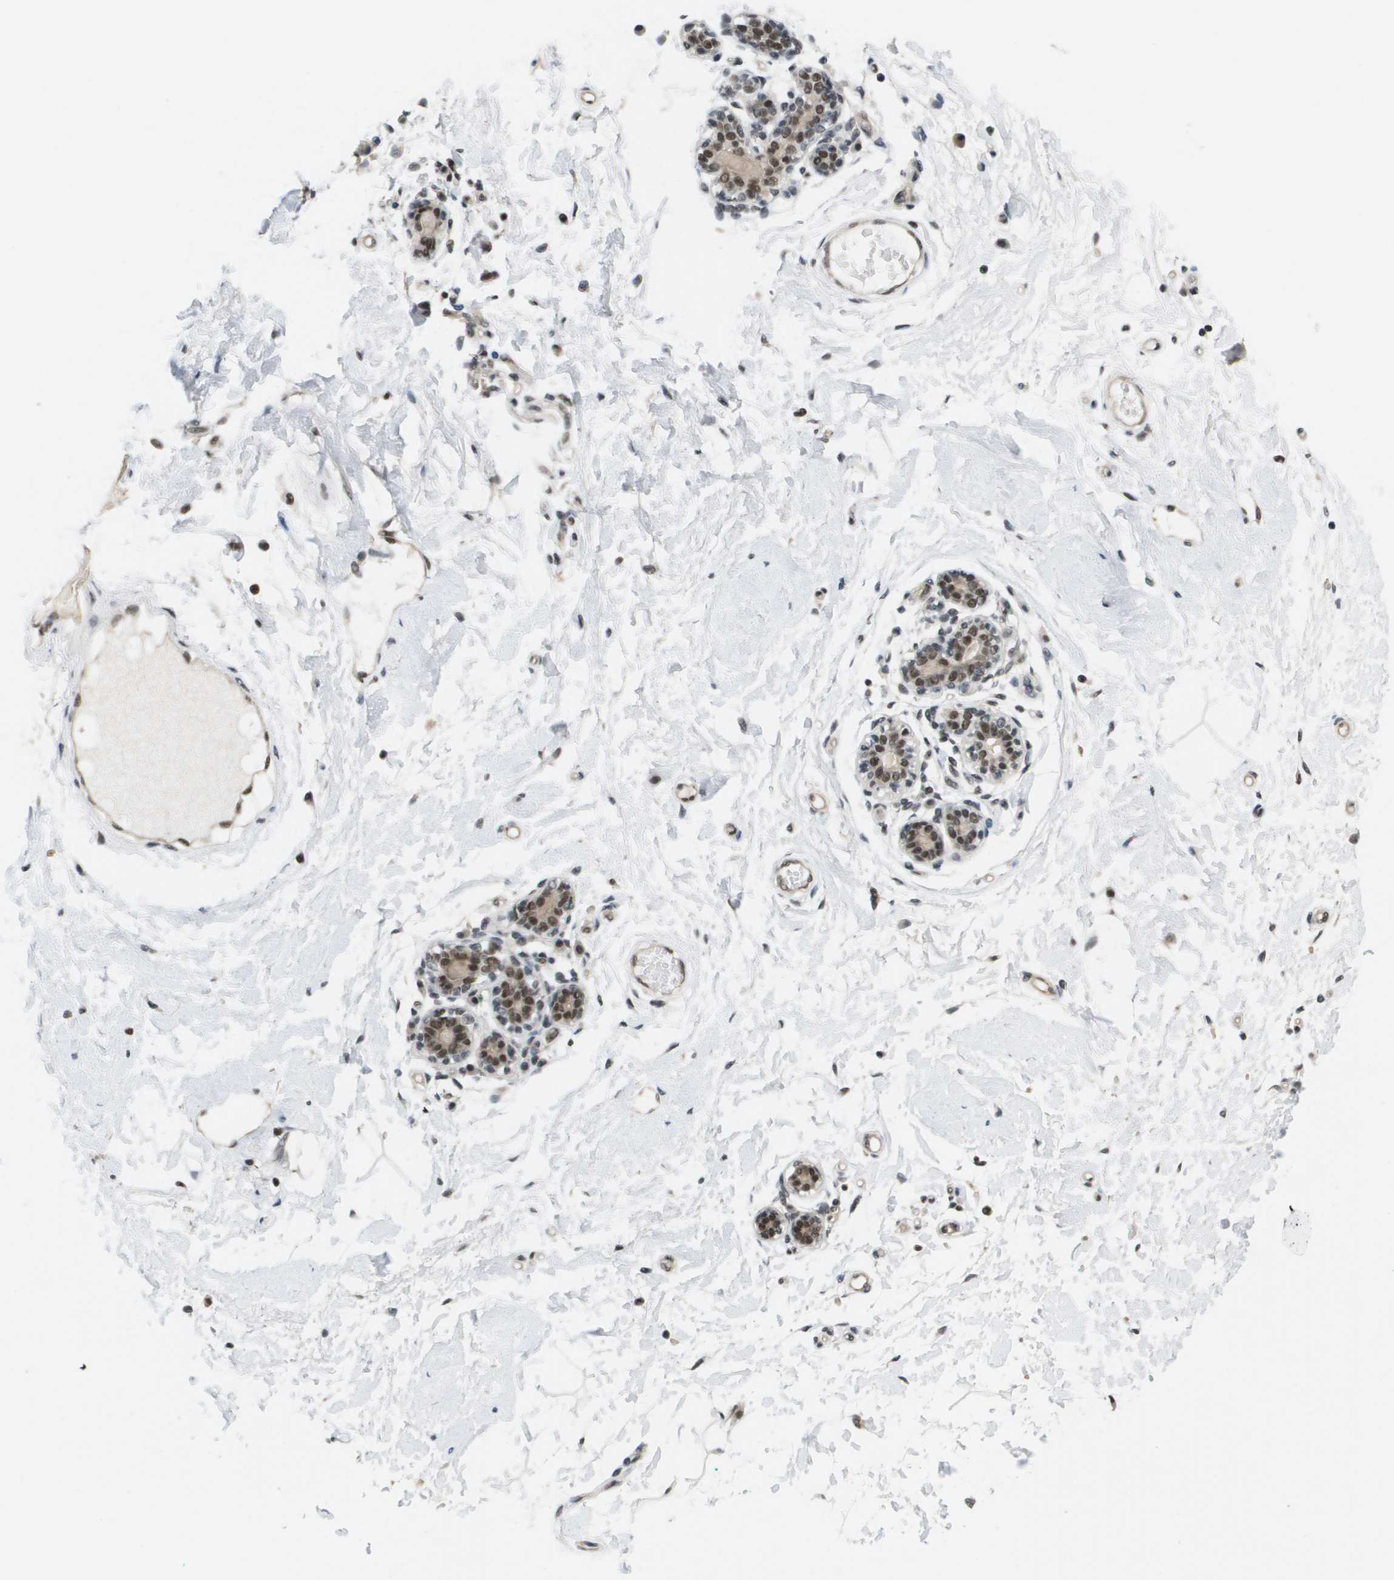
{"staining": {"intensity": "moderate", "quantity": "<25%", "location": "nuclear"}, "tissue": "breast", "cell_type": "Adipocytes", "image_type": "normal", "snomed": [{"axis": "morphology", "description": "Normal tissue, NOS"}, {"axis": "morphology", "description": "Lobular carcinoma"}, {"axis": "topography", "description": "Breast"}], "caption": "Protein staining of benign breast displays moderate nuclear staining in approximately <25% of adipocytes.", "gene": "ISY1", "patient": {"sex": "female", "age": 59}}